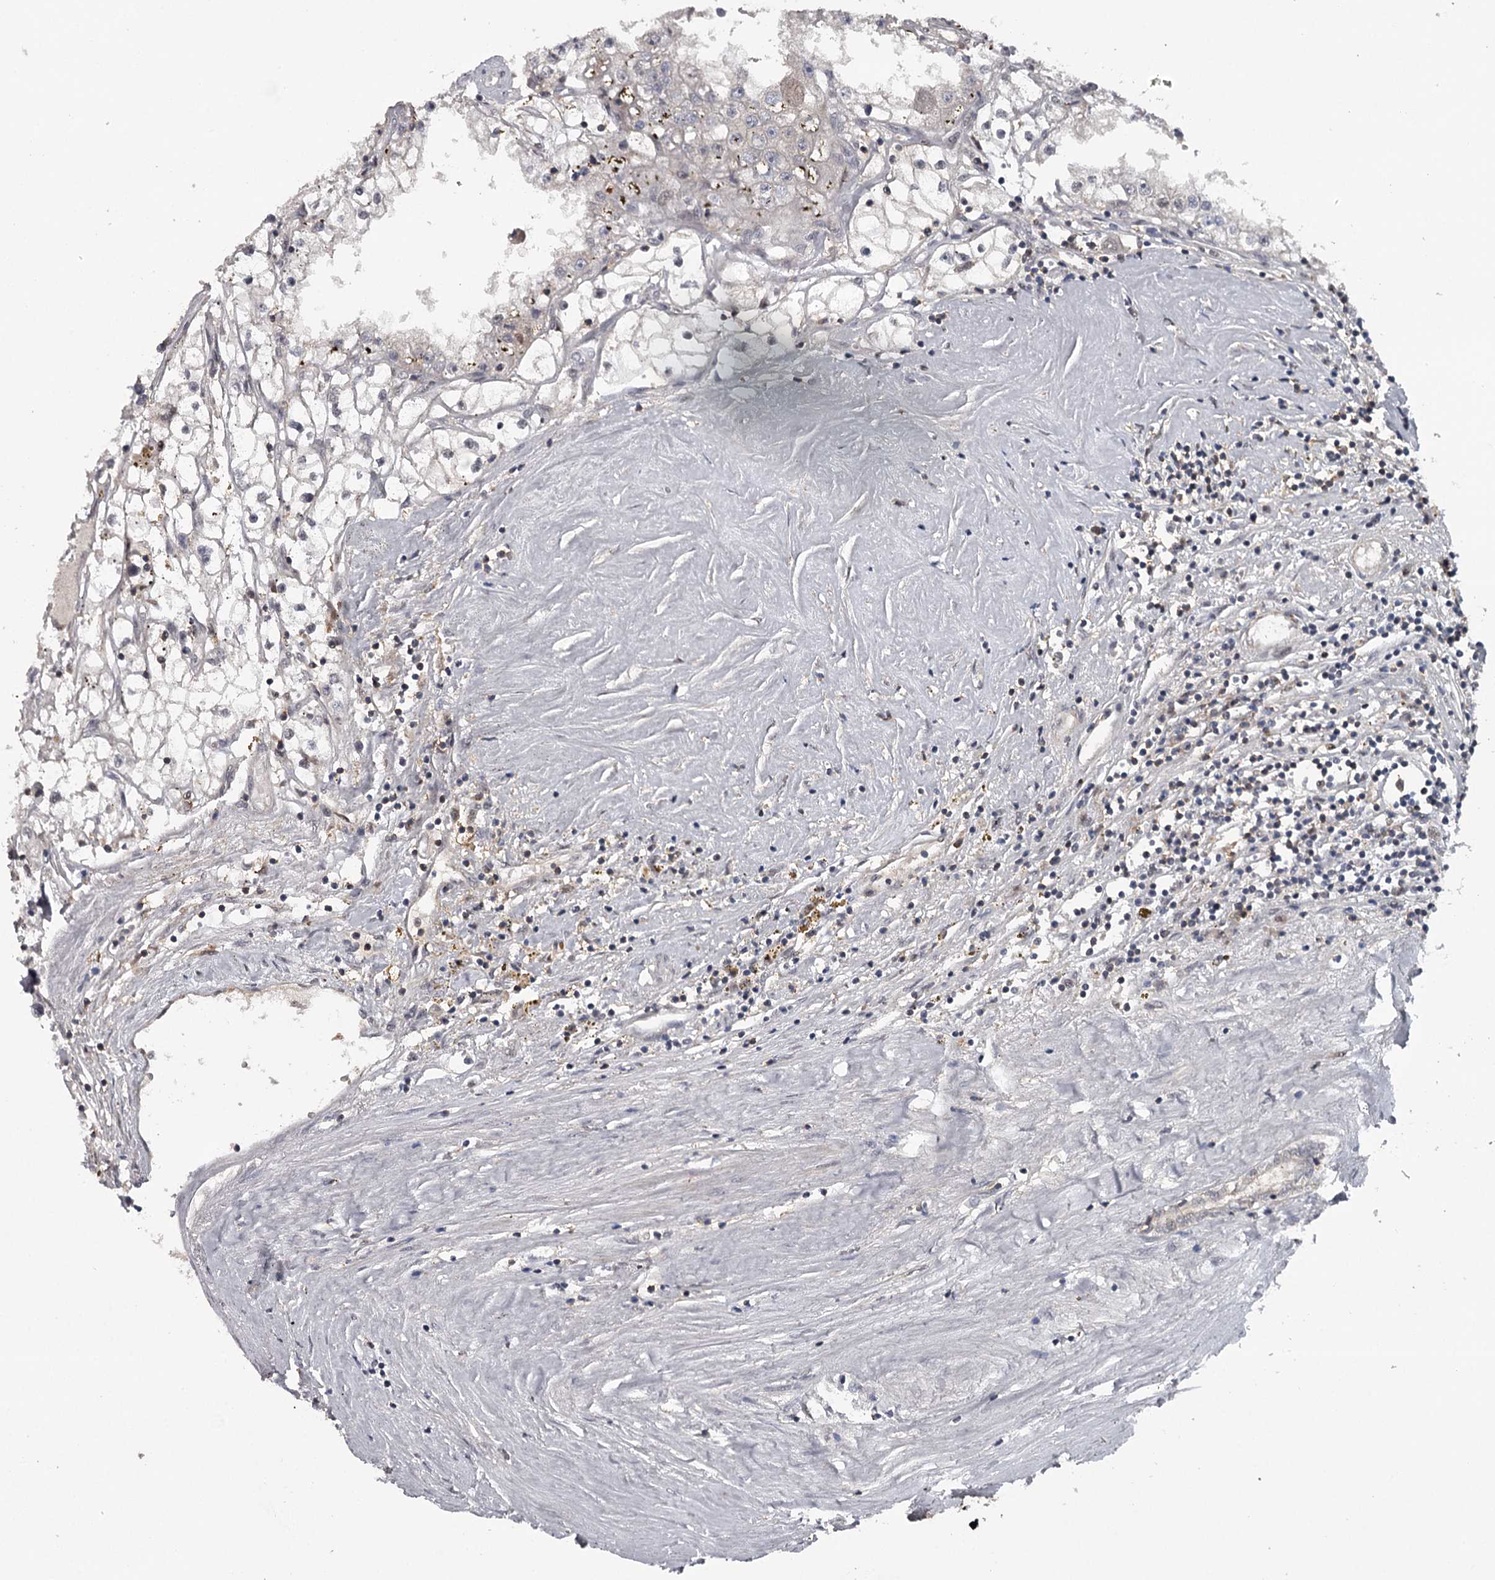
{"staining": {"intensity": "negative", "quantity": "none", "location": "none"}, "tissue": "renal cancer", "cell_type": "Tumor cells", "image_type": "cancer", "snomed": [{"axis": "morphology", "description": "Adenocarcinoma, NOS"}, {"axis": "topography", "description": "Kidney"}], "caption": "Renal cancer (adenocarcinoma) was stained to show a protein in brown. There is no significant positivity in tumor cells. Nuclei are stained in blue.", "gene": "GTSF1", "patient": {"sex": "male", "age": 56}}